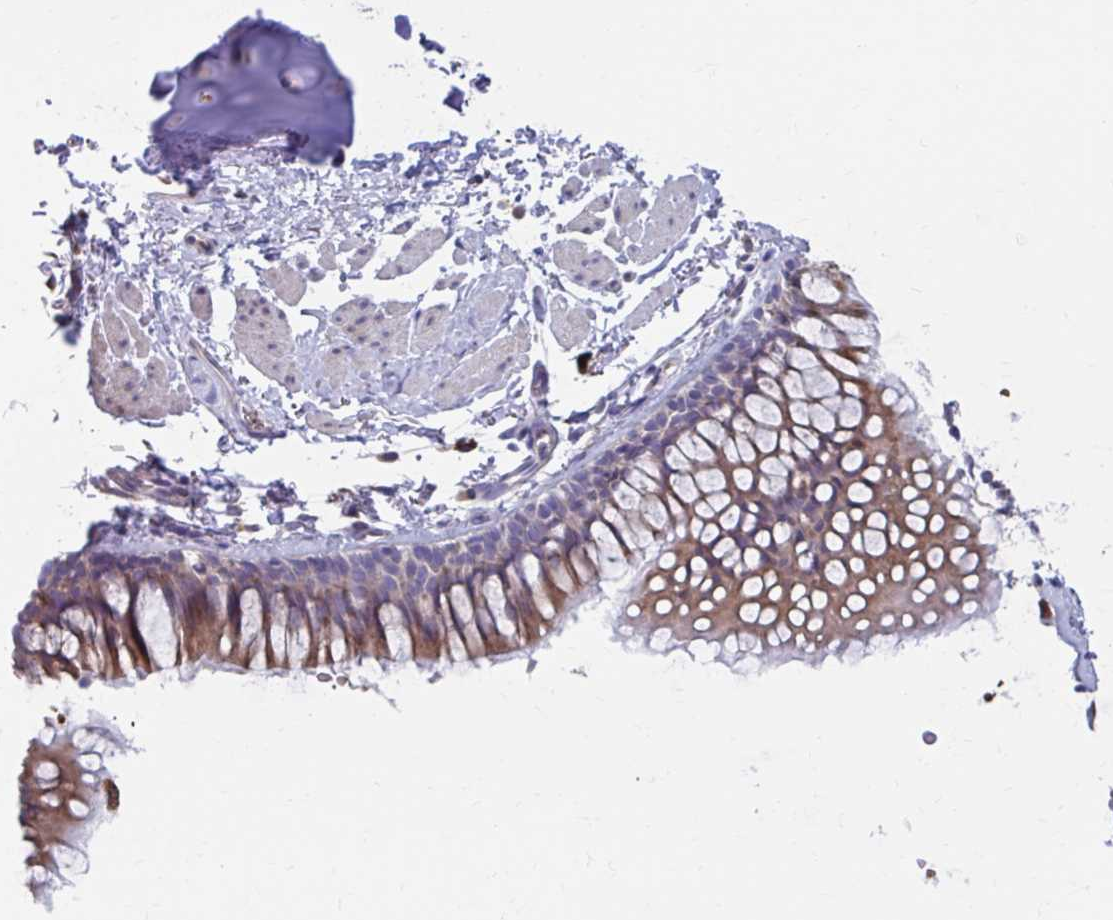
{"staining": {"intensity": "moderate", "quantity": ">75%", "location": "cytoplasmic/membranous"}, "tissue": "bronchus", "cell_type": "Respiratory epithelial cells", "image_type": "normal", "snomed": [{"axis": "morphology", "description": "Normal tissue, NOS"}, {"axis": "topography", "description": "Cartilage tissue"}, {"axis": "topography", "description": "Bronchus"}], "caption": "Moderate cytoplasmic/membranous staining is present in about >75% of respiratory epithelial cells in normal bronchus. The protein is stained brown, and the nuclei are stained in blue (DAB (3,3'-diaminobenzidine) IHC with brightfield microscopy, high magnification).", "gene": "FKBP2", "patient": {"sex": "female", "age": 79}}